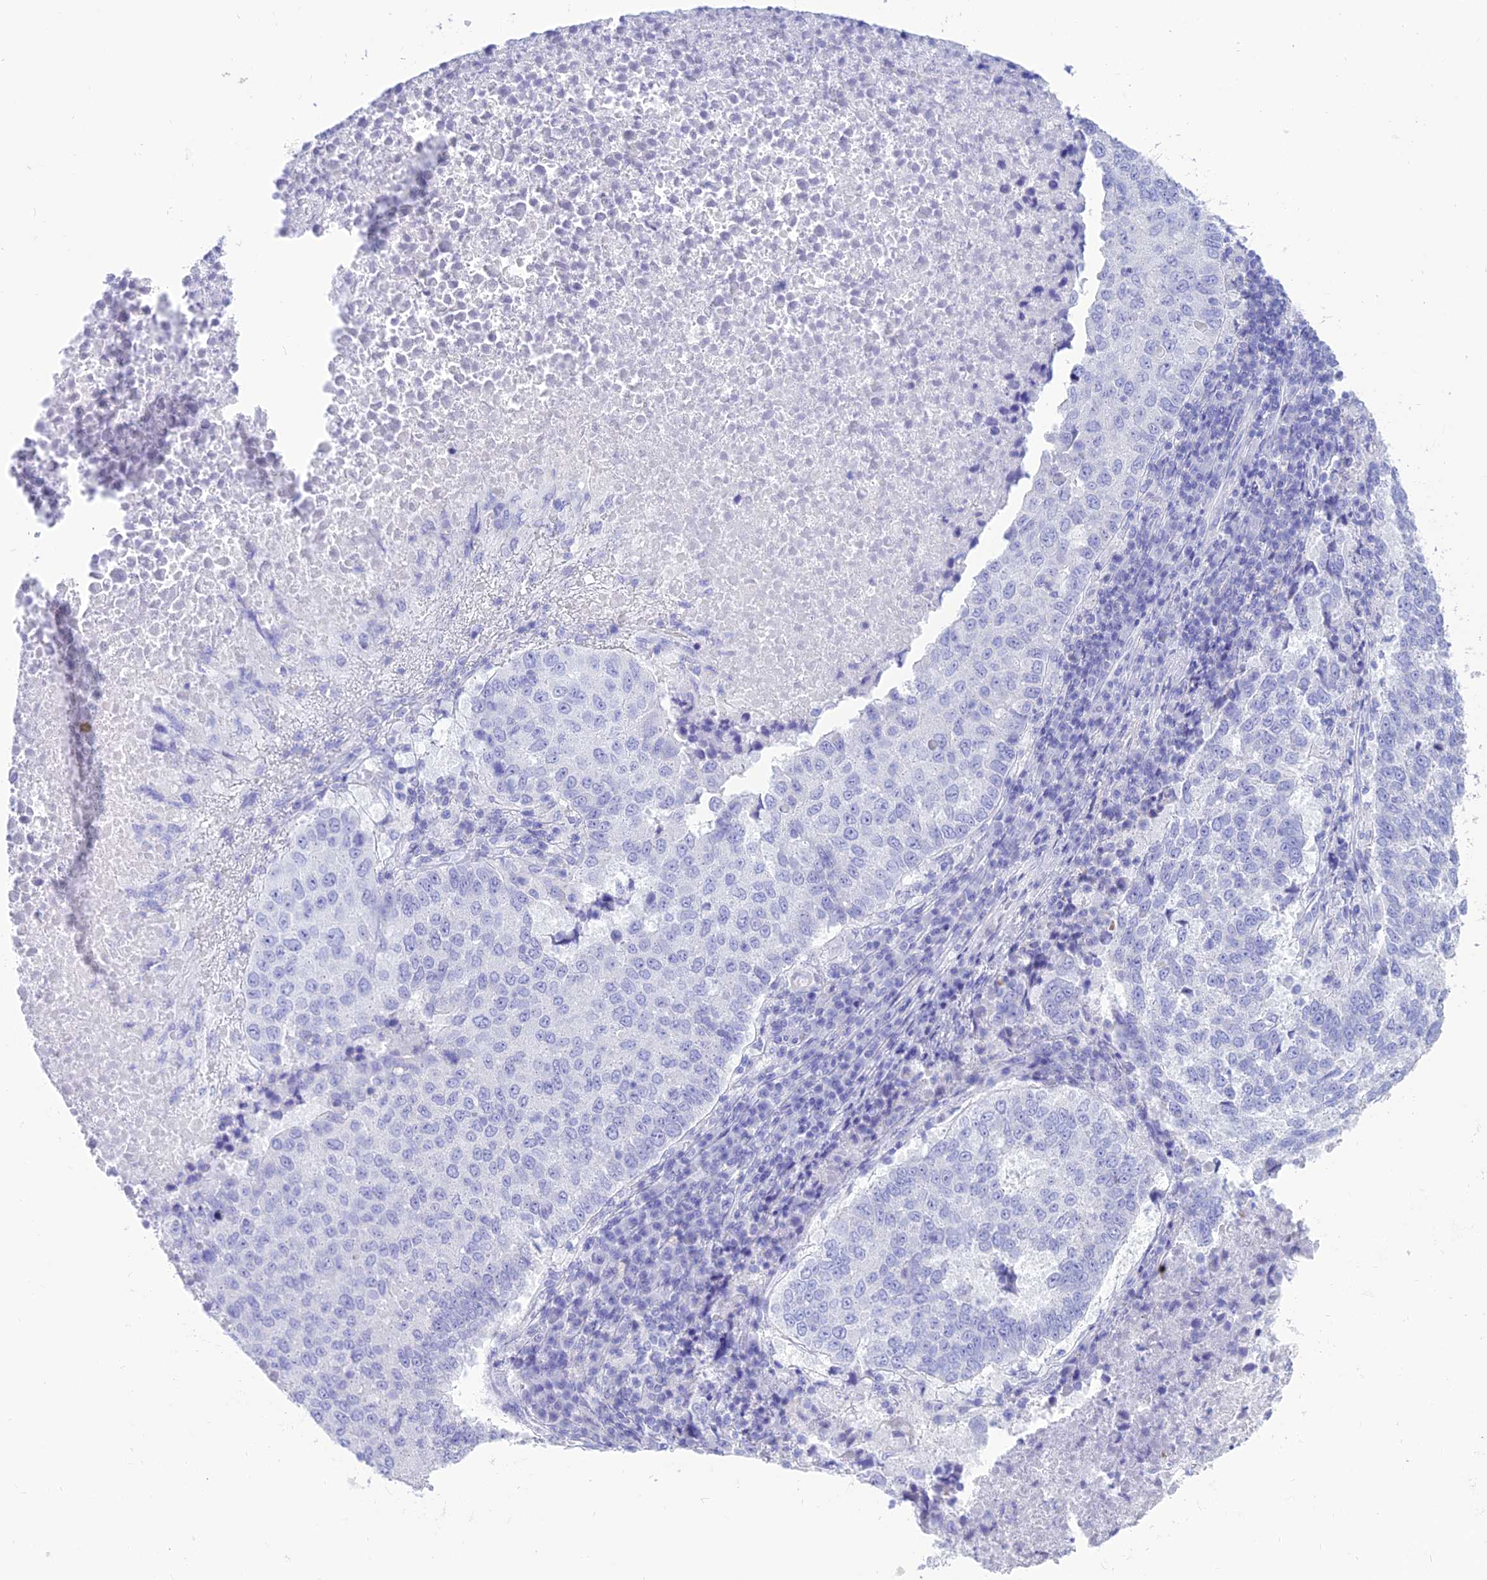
{"staining": {"intensity": "negative", "quantity": "none", "location": "none"}, "tissue": "lung cancer", "cell_type": "Tumor cells", "image_type": "cancer", "snomed": [{"axis": "morphology", "description": "Squamous cell carcinoma, NOS"}, {"axis": "topography", "description": "Lung"}], "caption": "Immunohistochemical staining of human lung squamous cell carcinoma shows no significant positivity in tumor cells.", "gene": "GLYATL1", "patient": {"sex": "male", "age": 73}}